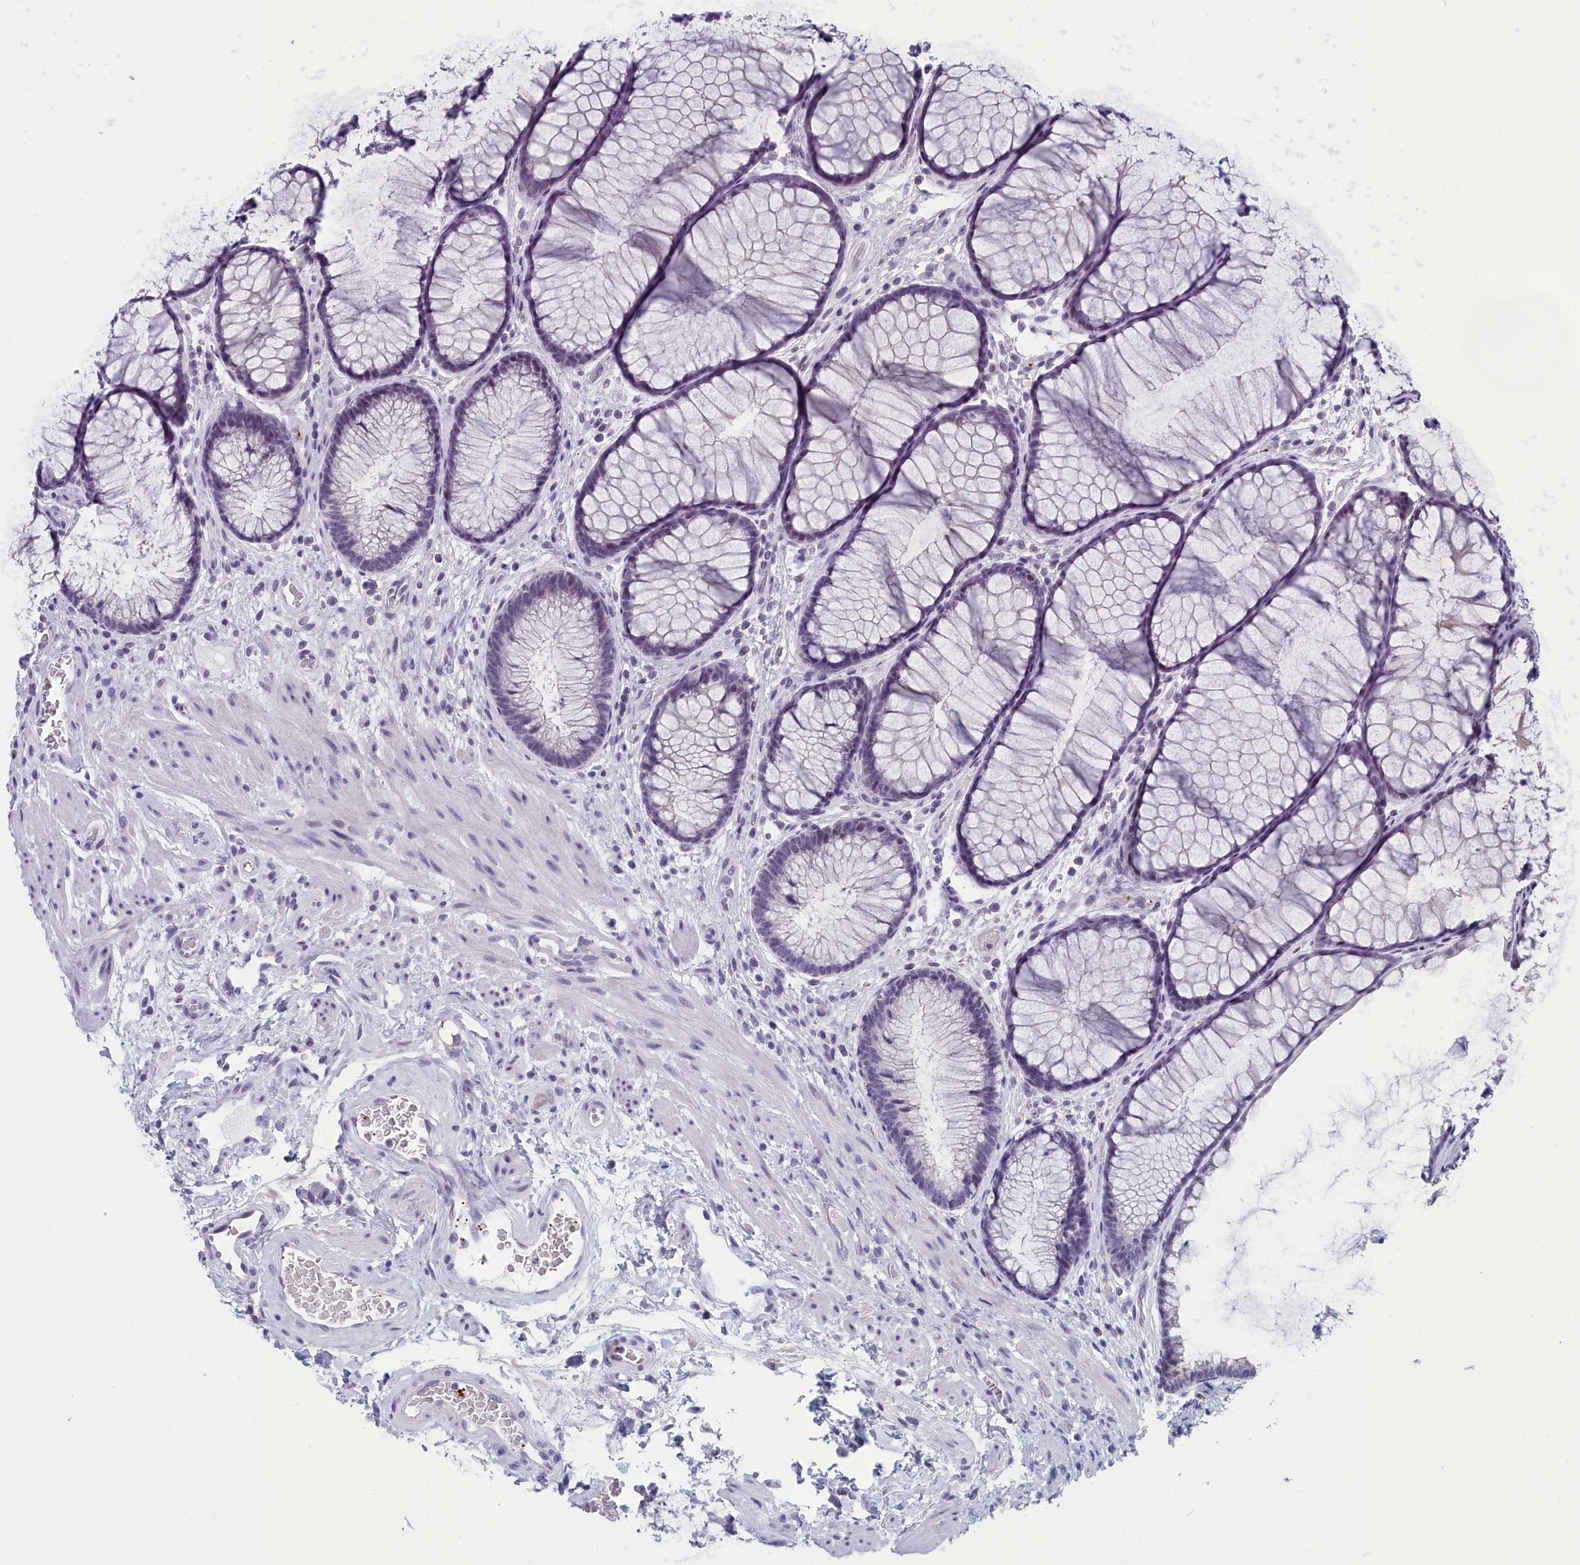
{"staining": {"intensity": "negative", "quantity": "none", "location": "none"}, "tissue": "colon", "cell_type": "Endothelial cells", "image_type": "normal", "snomed": [{"axis": "morphology", "description": "Normal tissue, NOS"}, {"axis": "topography", "description": "Colon"}], "caption": "Immunohistochemistry (IHC) histopathology image of normal colon: human colon stained with DAB (3,3'-diaminobenzidine) demonstrates no significant protein expression in endothelial cells.", "gene": "AIFM2", "patient": {"sex": "female", "age": 82}}